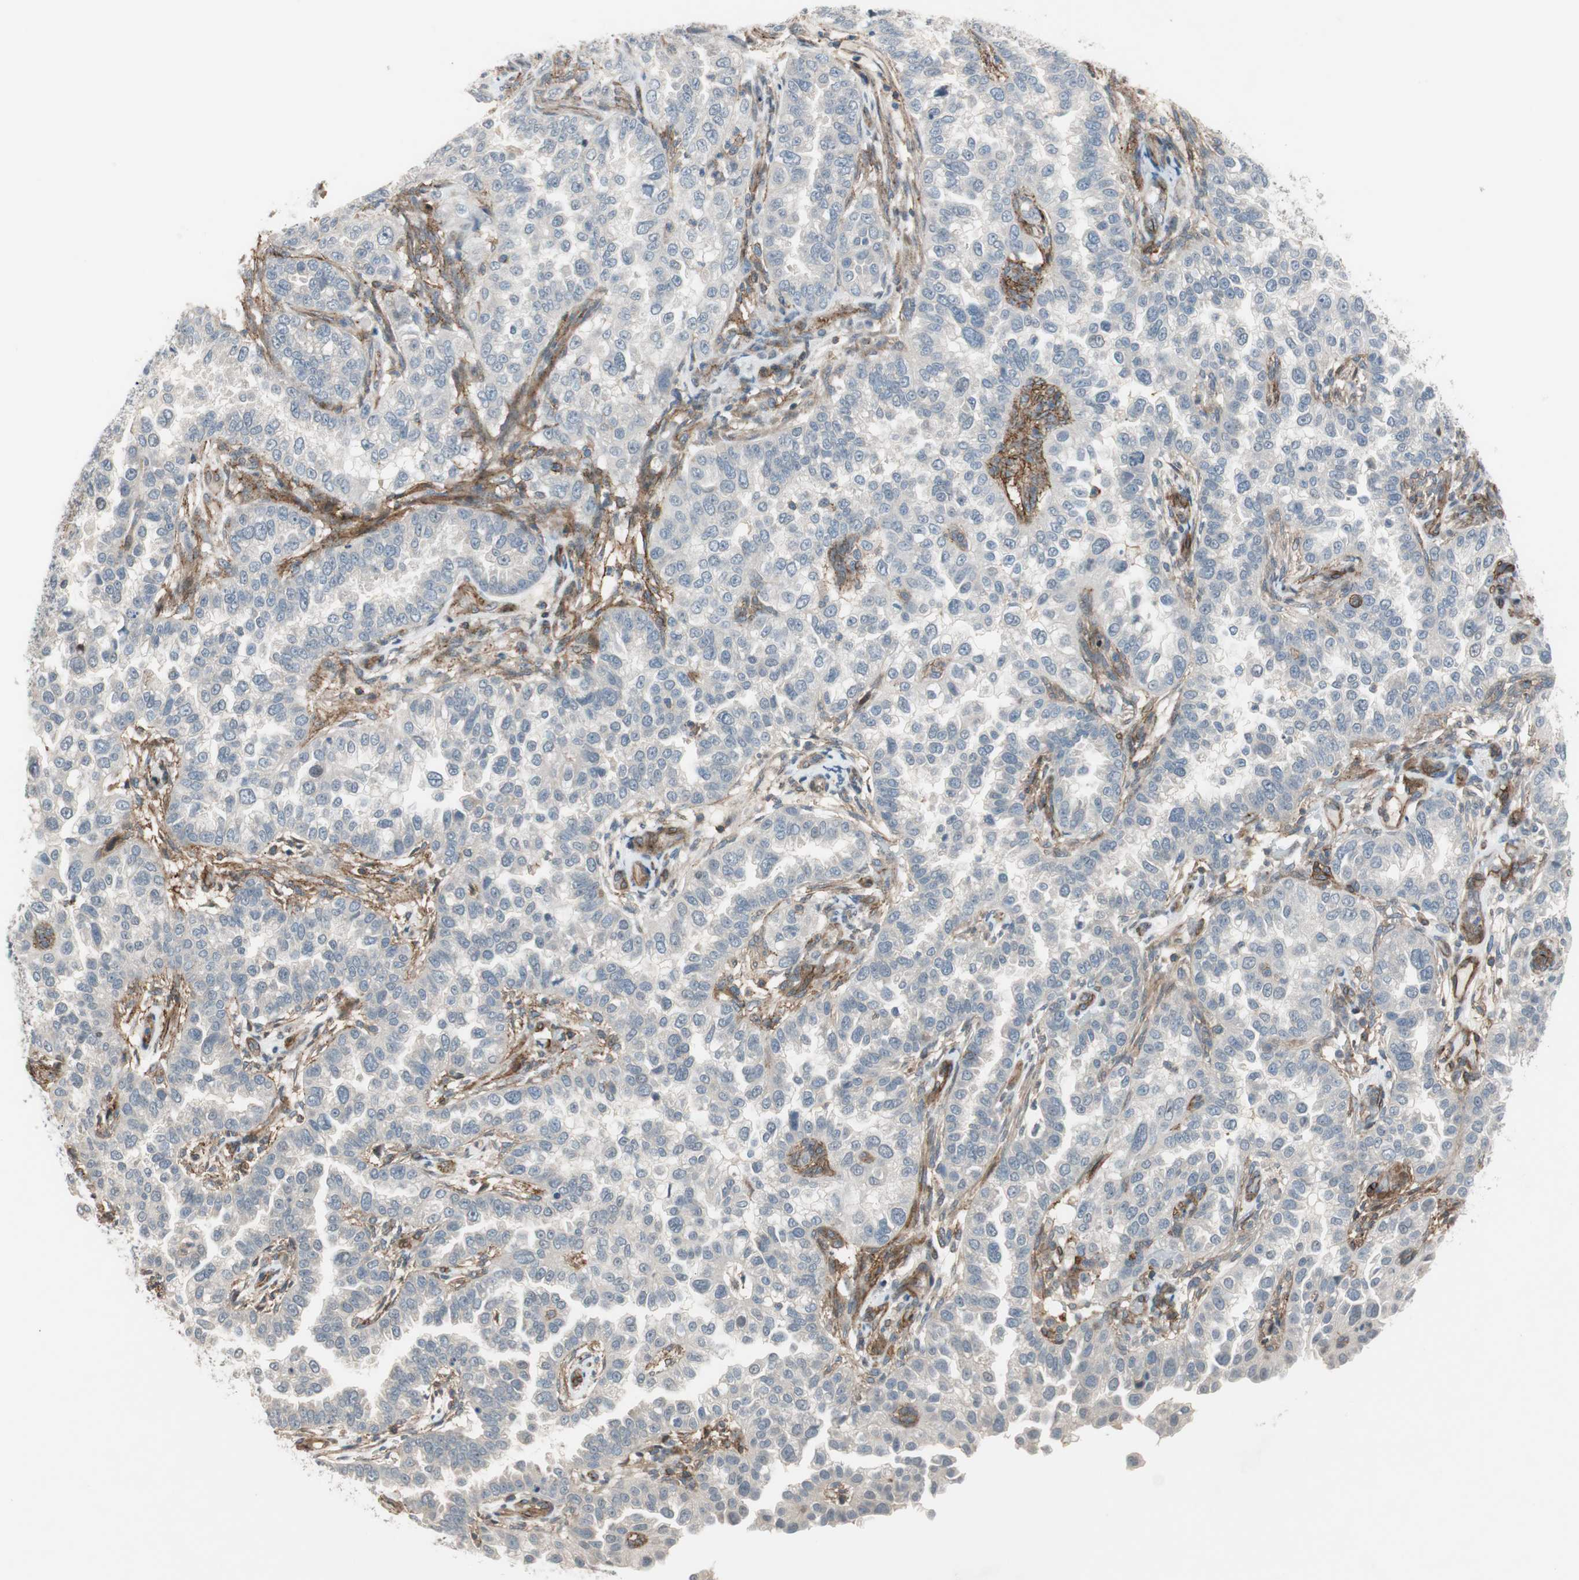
{"staining": {"intensity": "negative", "quantity": "none", "location": "none"}, "tissue": "endometrial cancer", "cell_type": "Tumor cells", "image_type": "cancer", "snomed": [{"axis": "morphology", "description": "Adenocarcinoma, NOS"}, {"axis": "topography", "description": "Endometrium"}], "caption": "Tumor cells show no significant positivity in endometrial adenocarcinoma.", "gene": "GRHL1", "patient": {"sex": "female", "age": 85}}